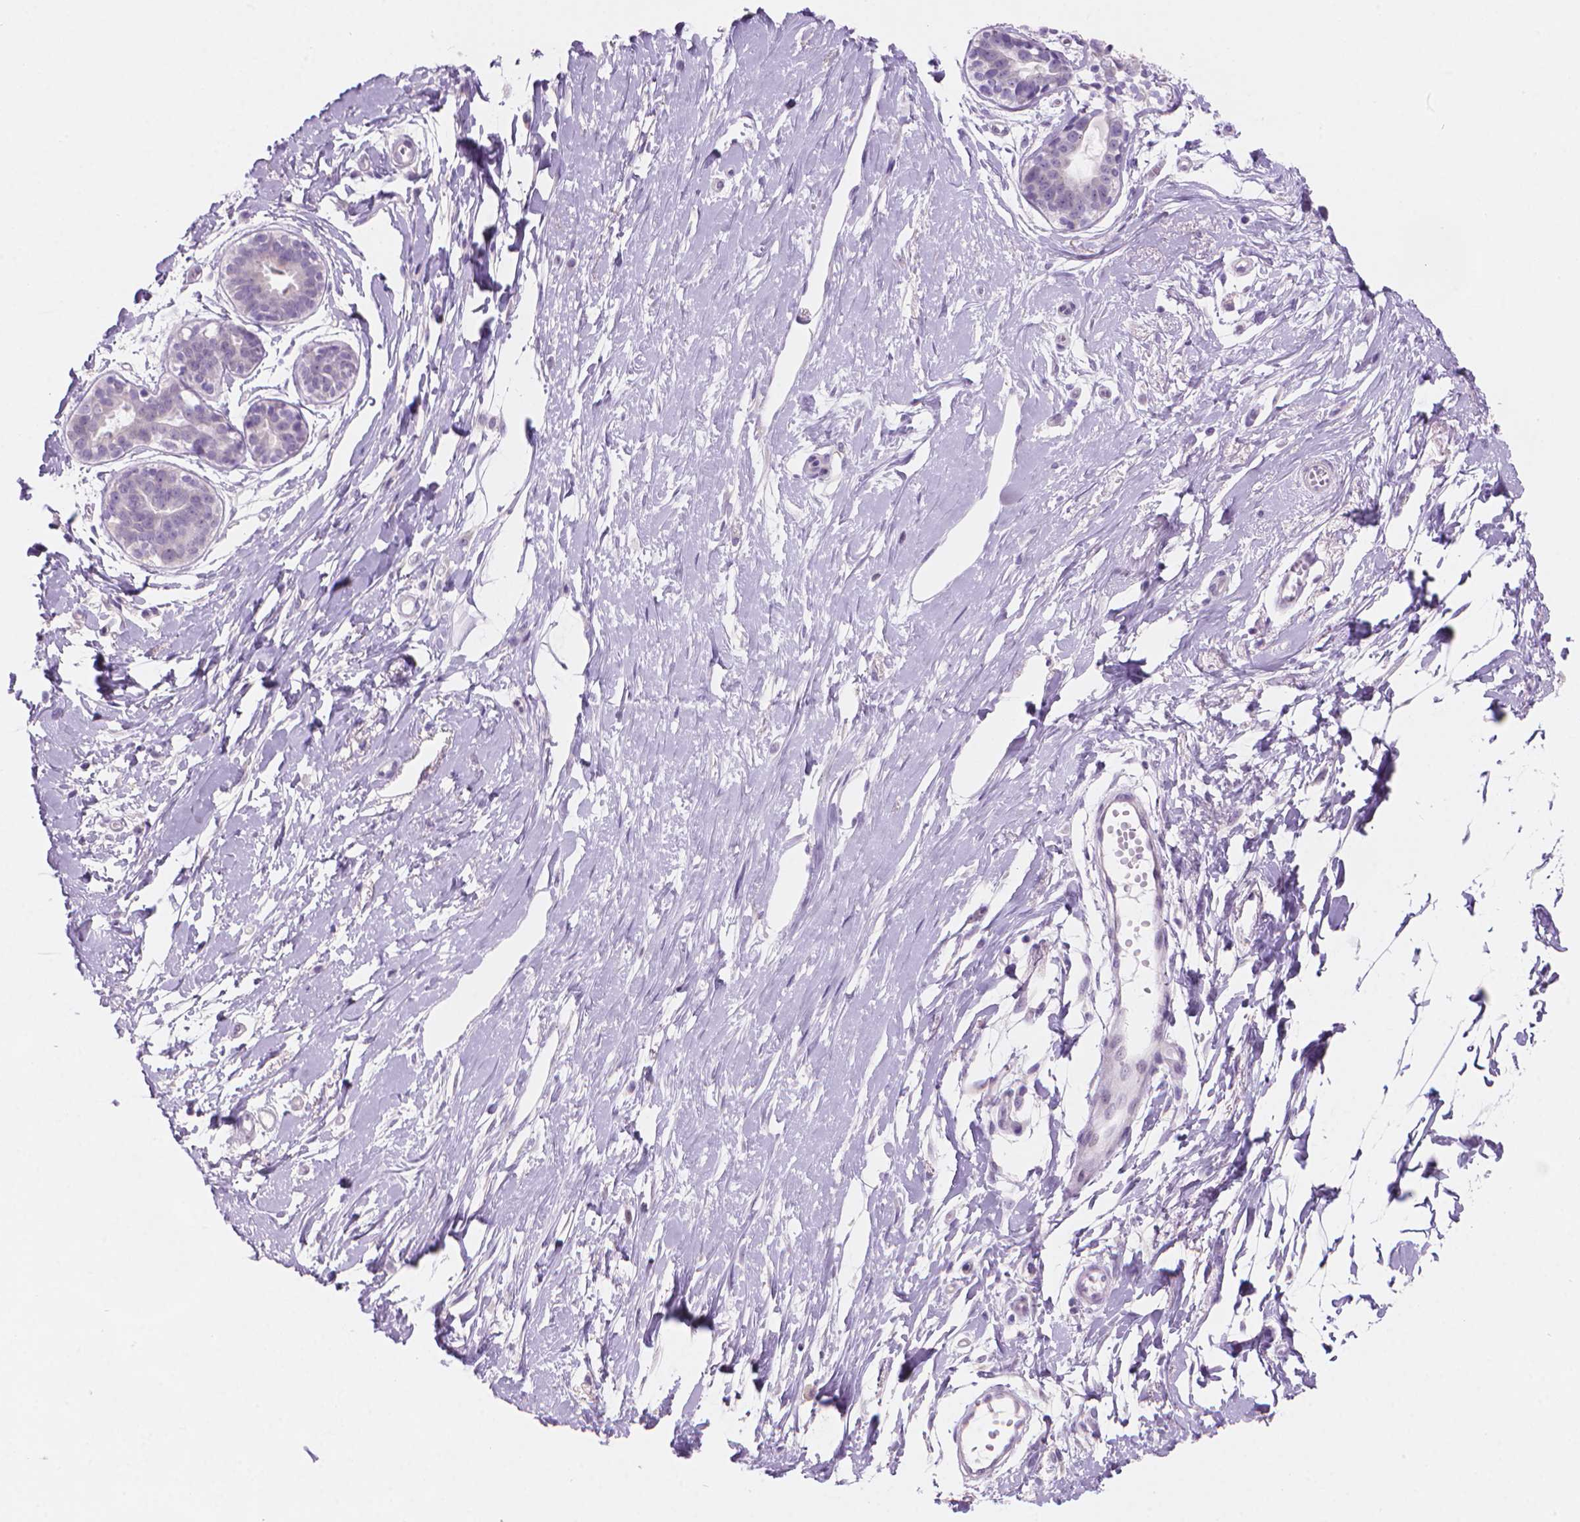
{"staining": {"intensity": "negative", "quantity": "none", "location": "none"}, "tissue": "breast", "cell_type": "Adipocytes", "image_type": "normal", "snomed": [{"axis": "morphology", "description": "Normal tissue, NOS"}, {"axis": "topography", "description": "Breast"}], "caption": "Adipocytes are negative for brown protein staining in benign breast. The staining is performed using DAB brown chromogen with nuclei counter-stained in using hematoxylin.", "gene": "ENSG00000187186", "patient": {"sex": "female", "age": 49}}